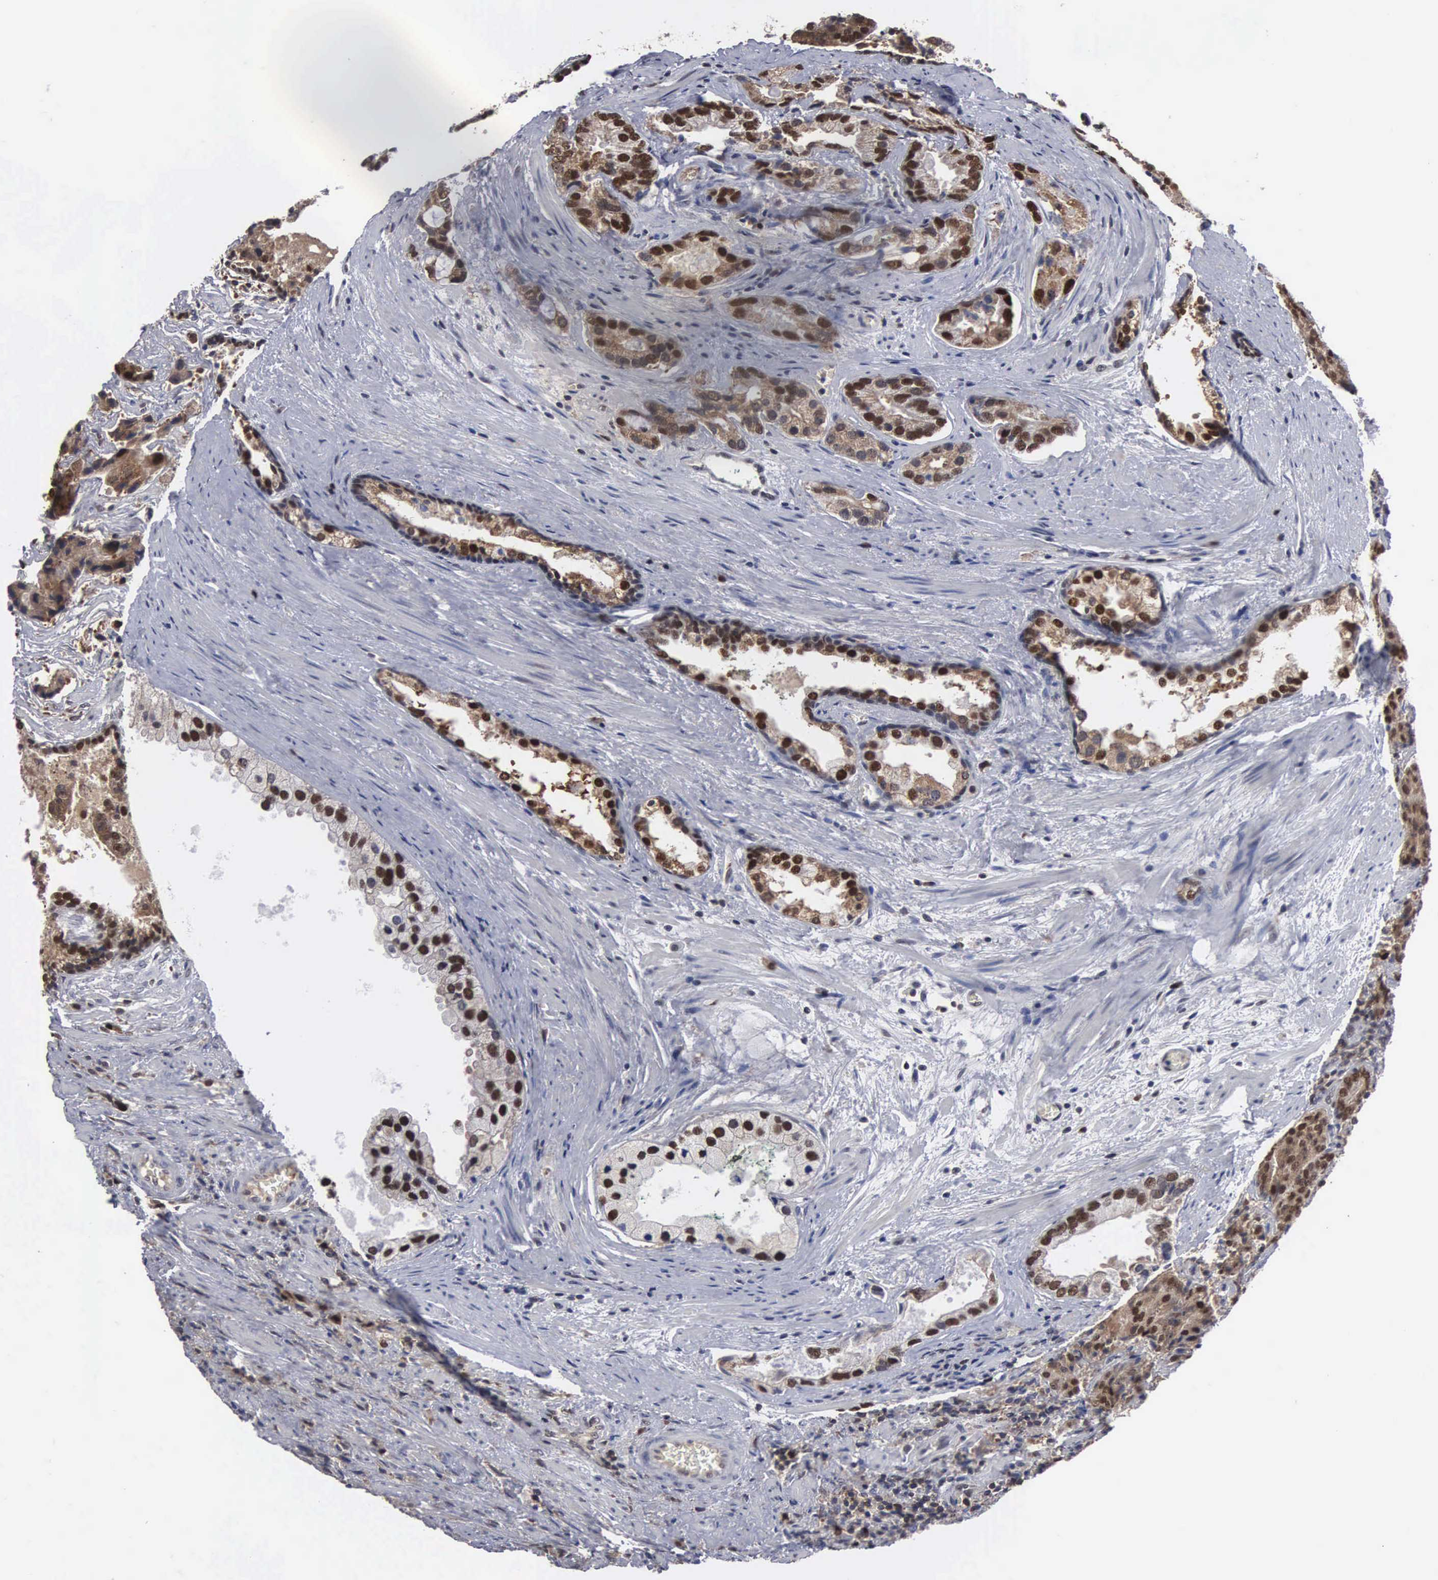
{"staining": {"intensity": "strong", "quantity": ">75%", "location": "nuclear"}, "tissue": "prostate cancer", "cell_type": "Tumor cells", "image_type": "cancer", "snomed": [{"axis": "morphology", "description": "Adenocarcinoma, Medium grade"}, {"axis": "topography", "description": "Prostate"}], "caption": "Medium-grade adenocarcinoma (prostate) stained with a brown dye exhibits strong nuclear positive staining in approximately >75% of tumor cells.", "gene": "TRMT5", "patient": {"sex": "male", "age": 70}}